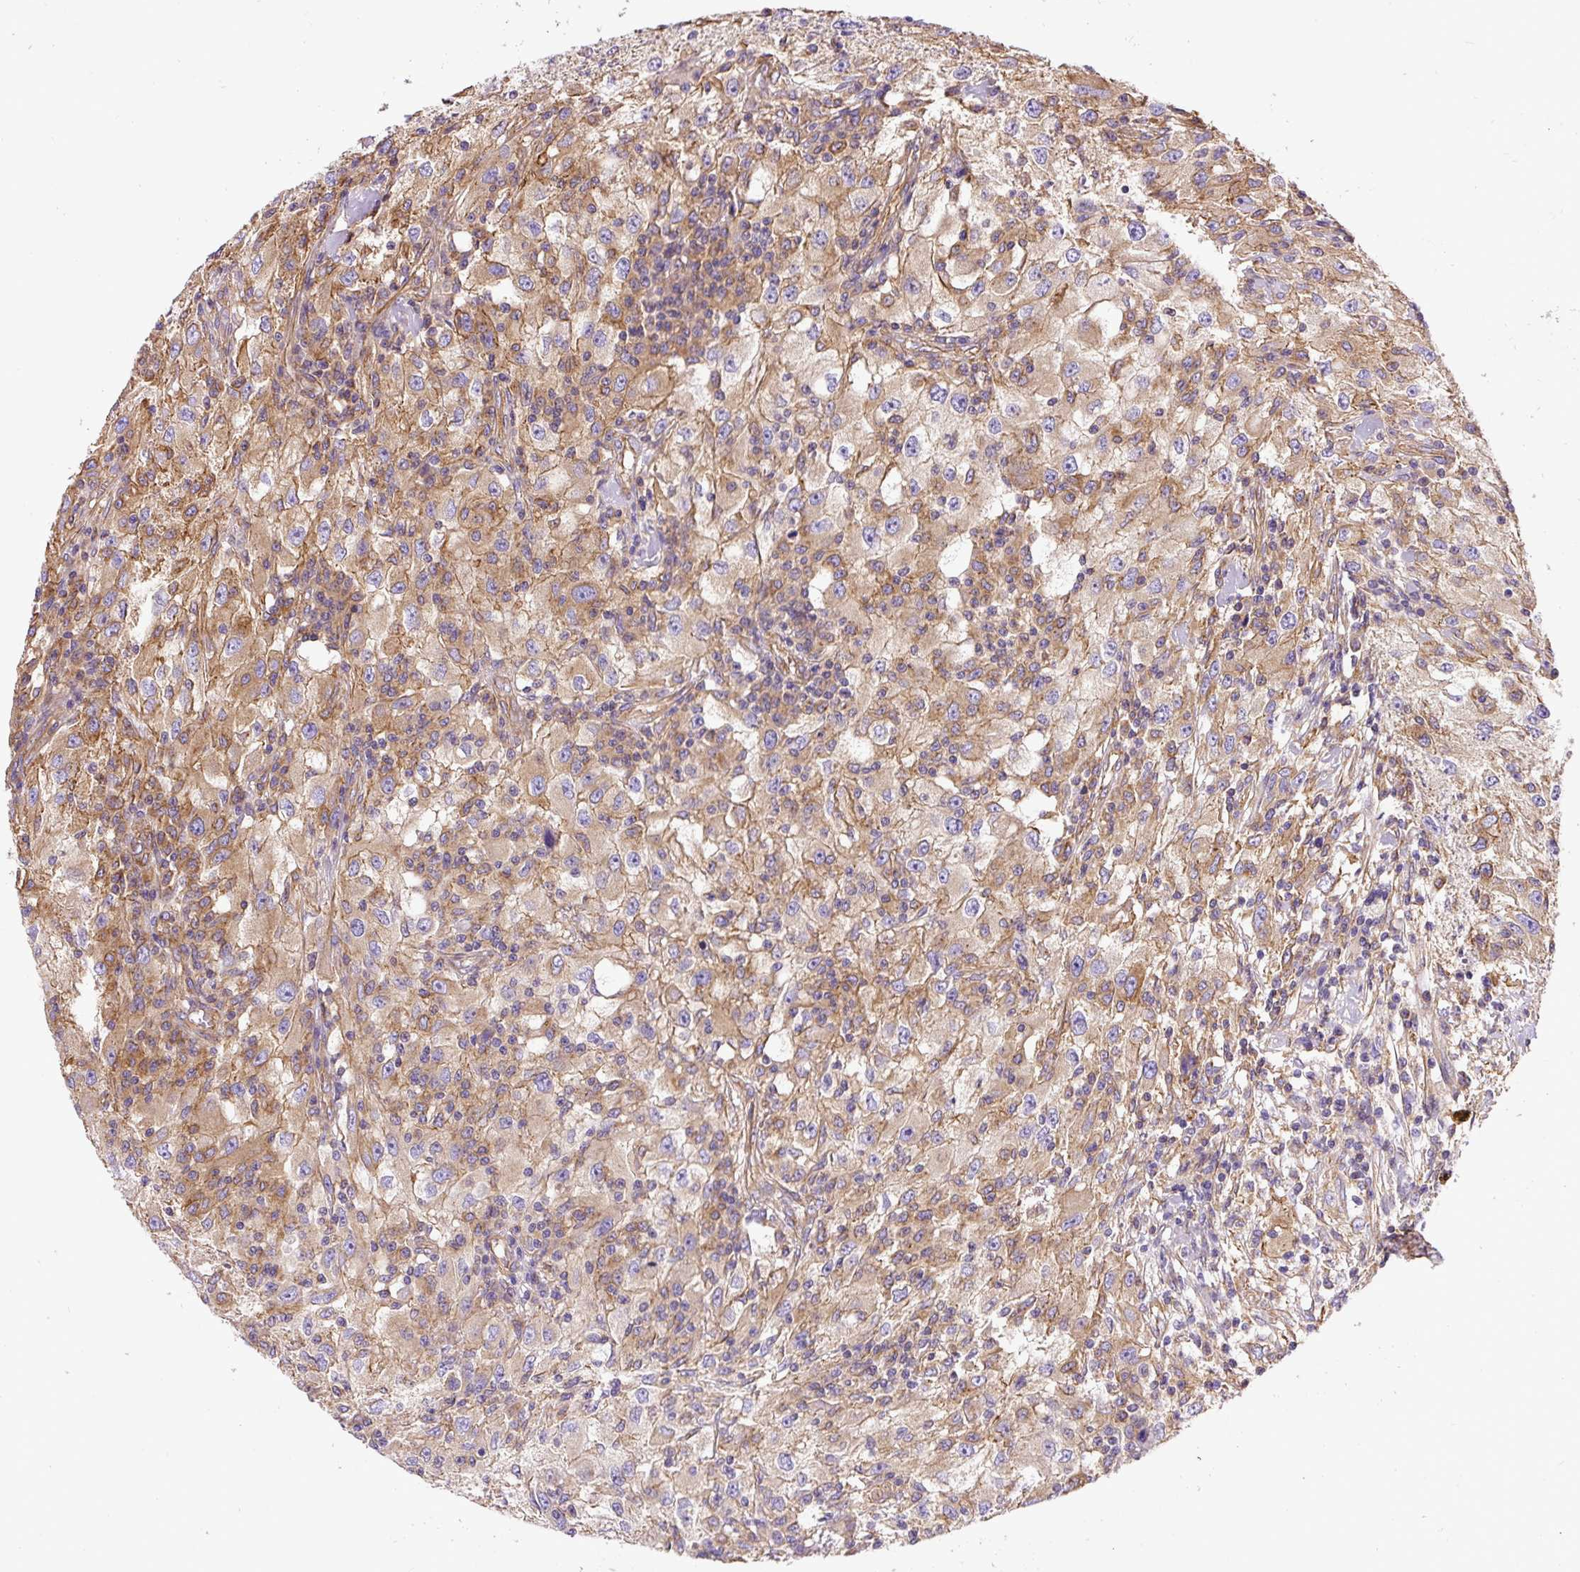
{"staining": {"intensity": "moderate", "quantity": "25%-75%", "location": "cytoplasmic/membranous"}, "tissue": "renal cancer", "cell_type": "Tumor cells", "image_type": "cancer", "snomed": [{"axis": "morphology", "description": "Adenocarcinoma, NOS"}, {"axis": "topography", "description": "Kidney"}], "caption": "Protein expression by immunohistochemistry (IHC) displays moderate cytoplasmic/membranous expression in about 25%-75% of tumor cells in renal cancer.", "gene": "DCTN1", "patient": {"sex": "female", "age": 67}}